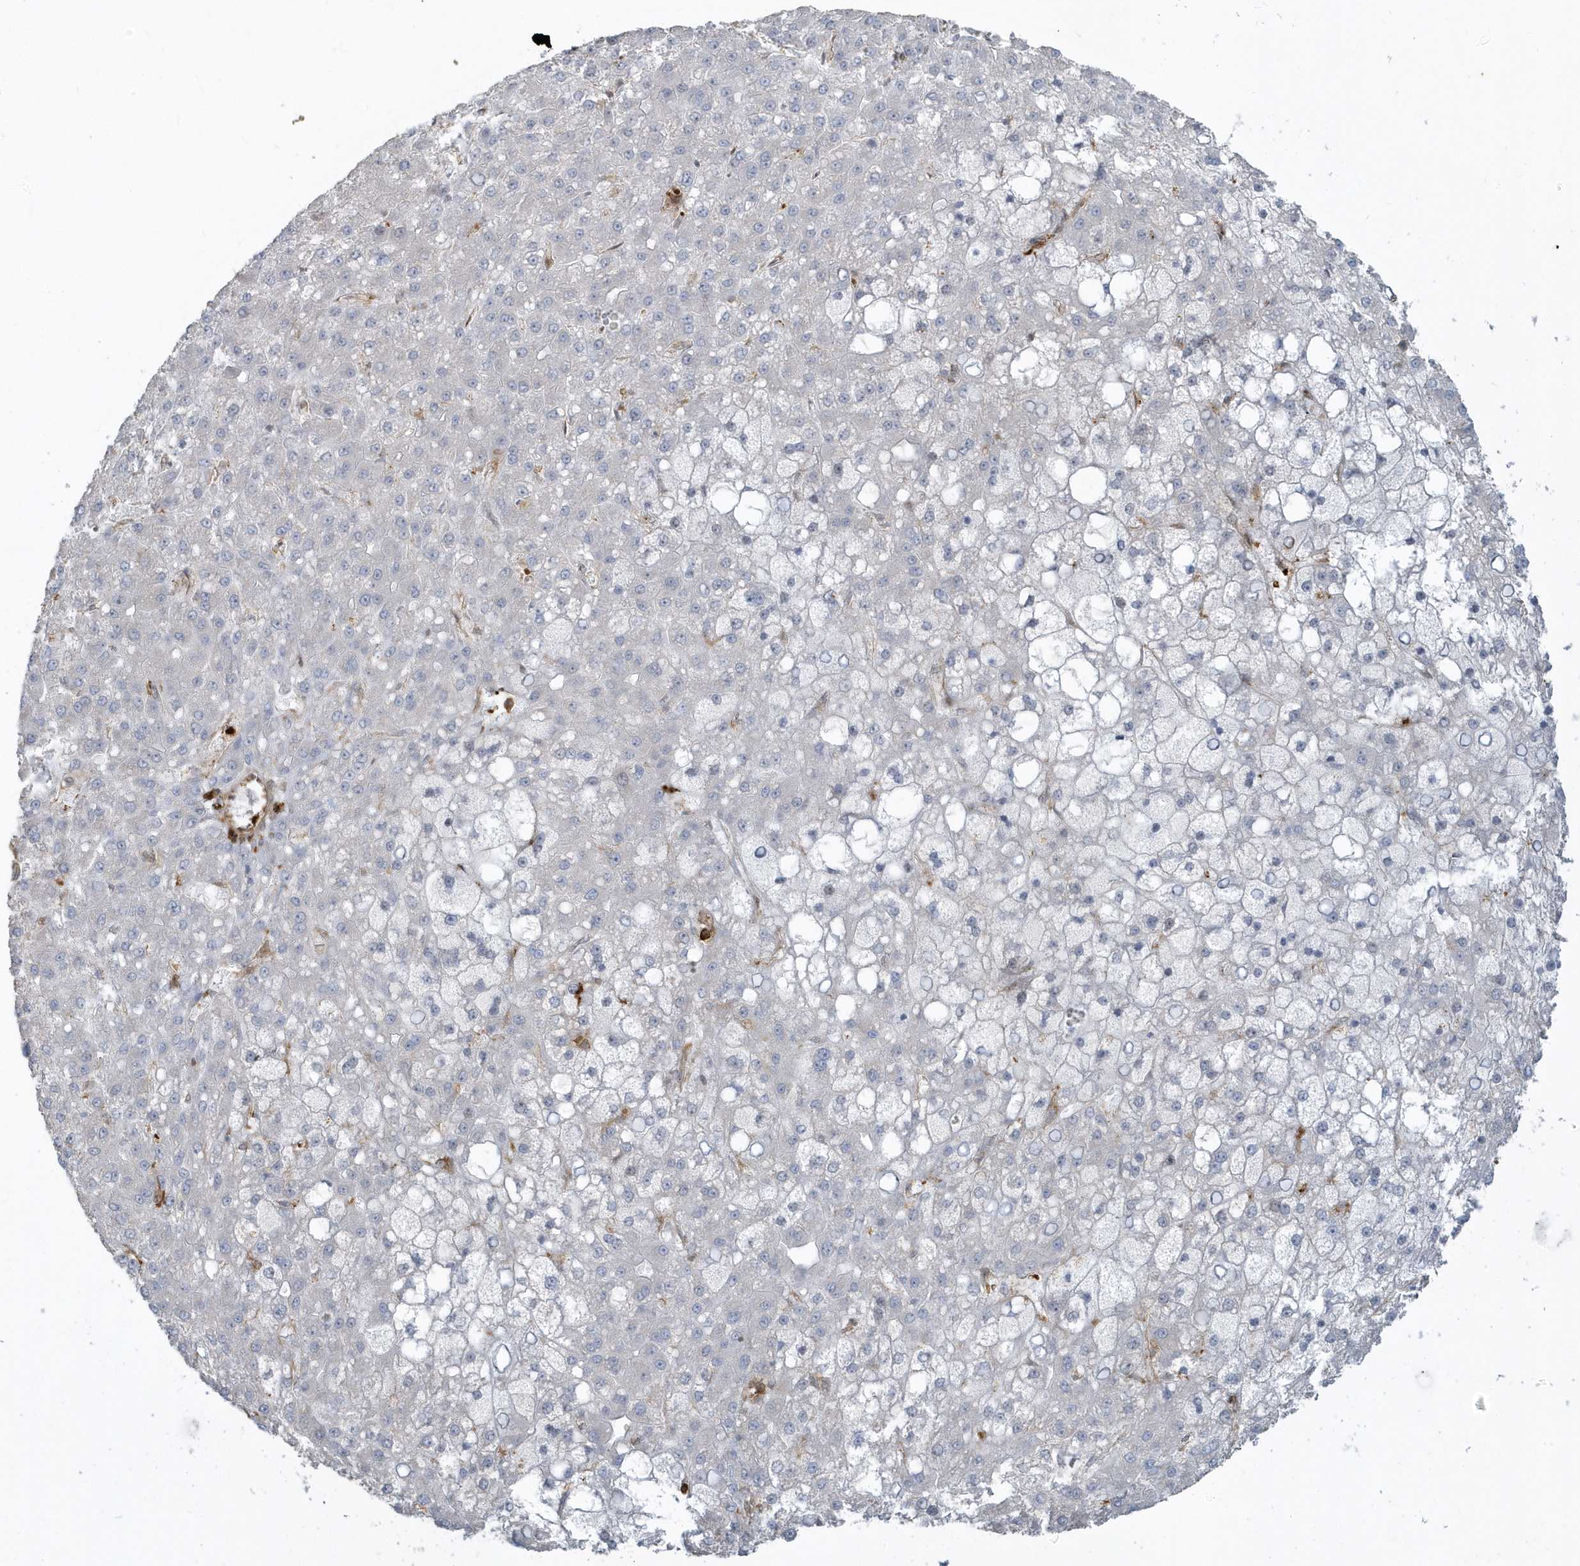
{"staining": {"intensity": "negative", "quantity": "none", "location": "none"}, "tissue": "liver cancer", "cell_type": "Tumor cells", "image_type": "cancer", "snomed": [{"axis": "morphology", "description": "Carcinoma, Hepatocellular, NOS"}, {"axis": "topography", "description": "Liver"}], "caption": "The micrograph displays no staining of tumor cells in hepatocellular carcinoma (liver).", "gene": "CLCN6", "patient": {"sex": "male", "age": 67}}